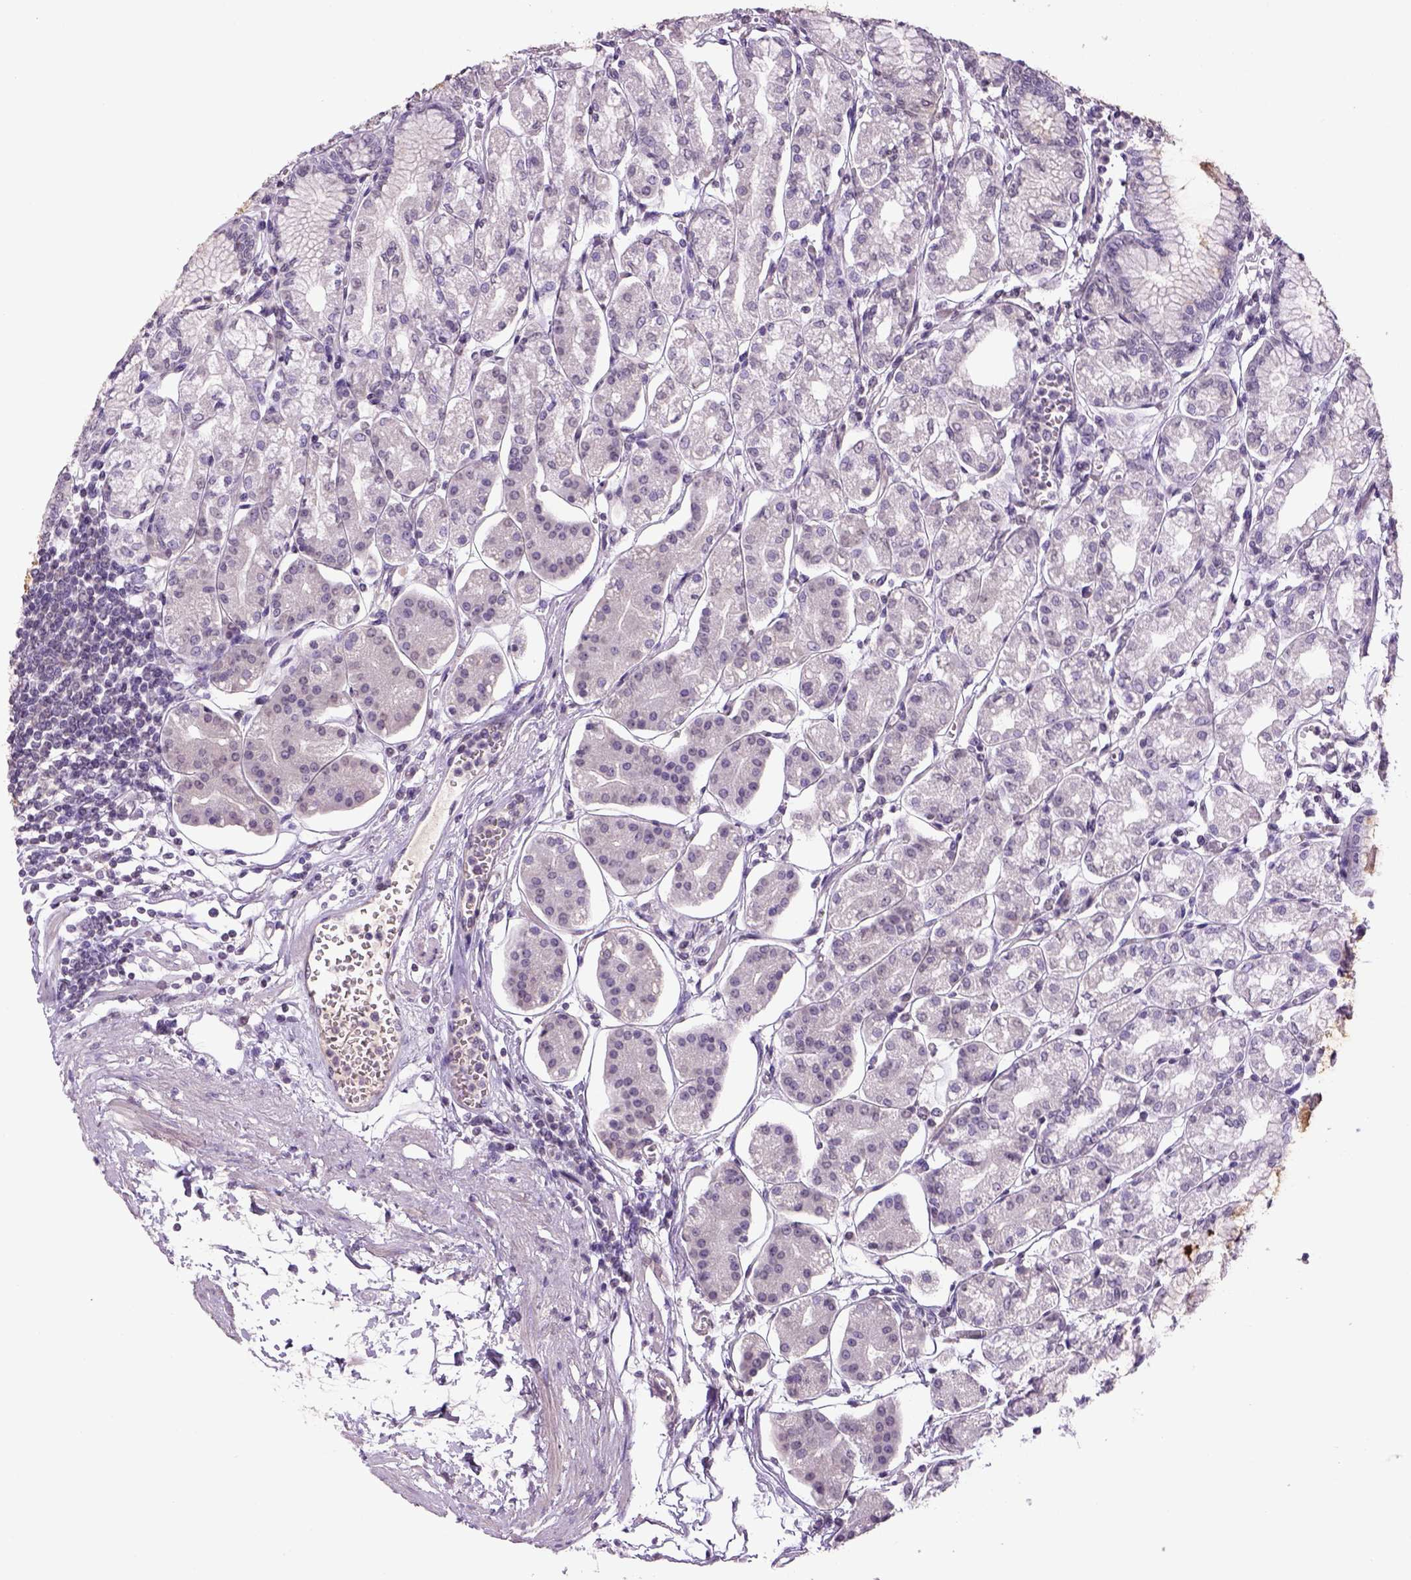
{"staining": {"intensity": "negative", "quantity": "none", "location": "none"}, "tissue": "stomach", "cell_type": "Glandular cells", "image_type": "normal", "snomed": [{"axis": "morphology", "description": "Normal tissue, NOS"}, {"axis": "topography", "description": "Skeletal muscle"}, {"axis": "topography", "description": "Stomach"}], "caption": "Immunohistochemical staining of benign stomach displays no significant expression in glandular cells.", "gene": "PRRT1", "patient": {"sex": "female", "age": 57}}